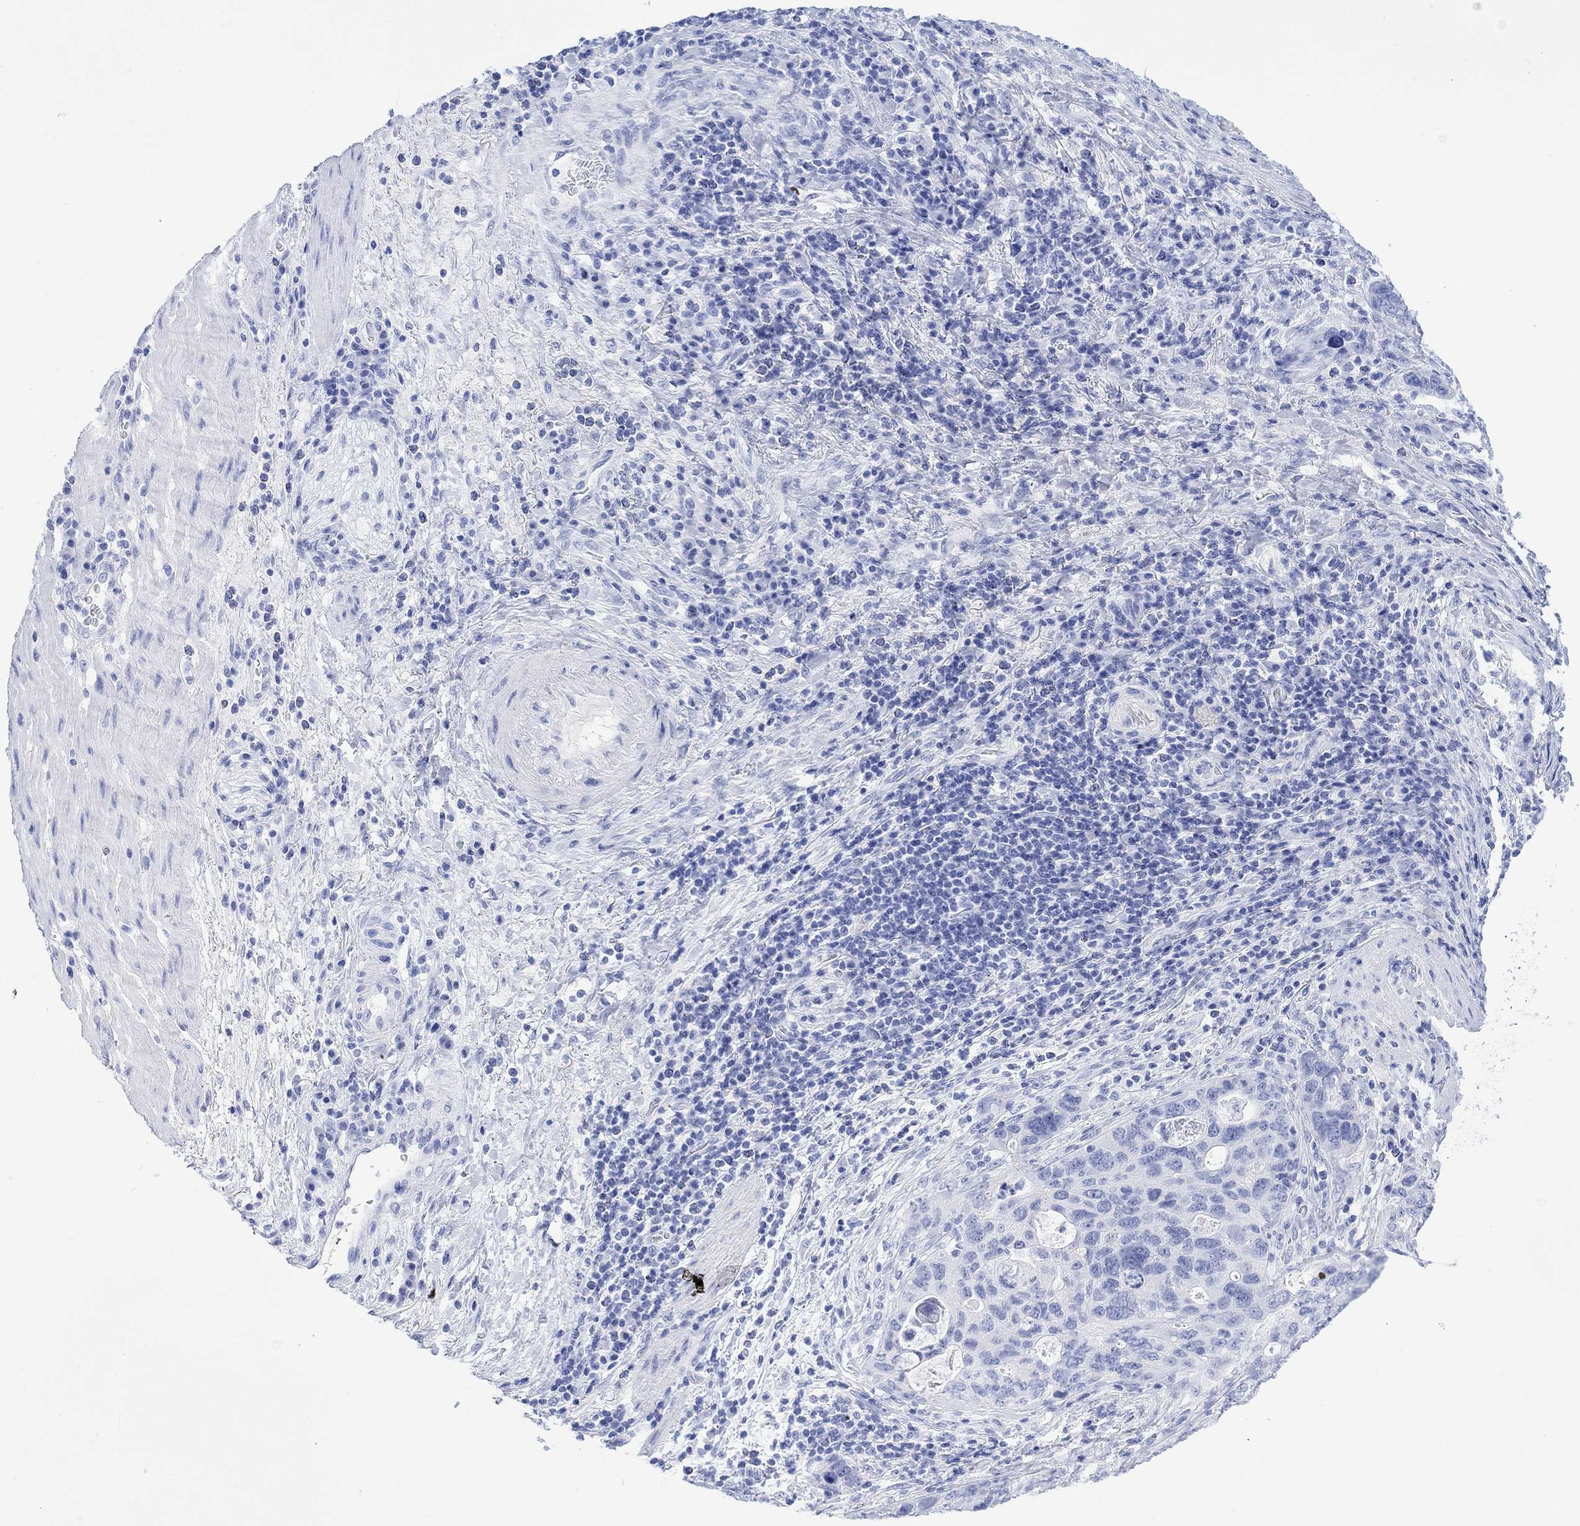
{"staining": {"intensity": "negative", "quantity": "none", "location": "none"}, "tissue": "stomach cancer", "cell_type": "Tumor cells", "image_type": "cancer", "snomed": [{"axis": "morphology", "description": "Adenocarcinoma, NOS"}, {"axis": "topography", "description": "Stomach"}], "caption": "The image demonstrates no significant expression in tumor cells of stomach cancer. (DAB immunohistochemistry (IHC) visualized using brightfield microscopy, high magnification).", "gene": "CELF4", "patient": {"sex": "male", "age": 54}}